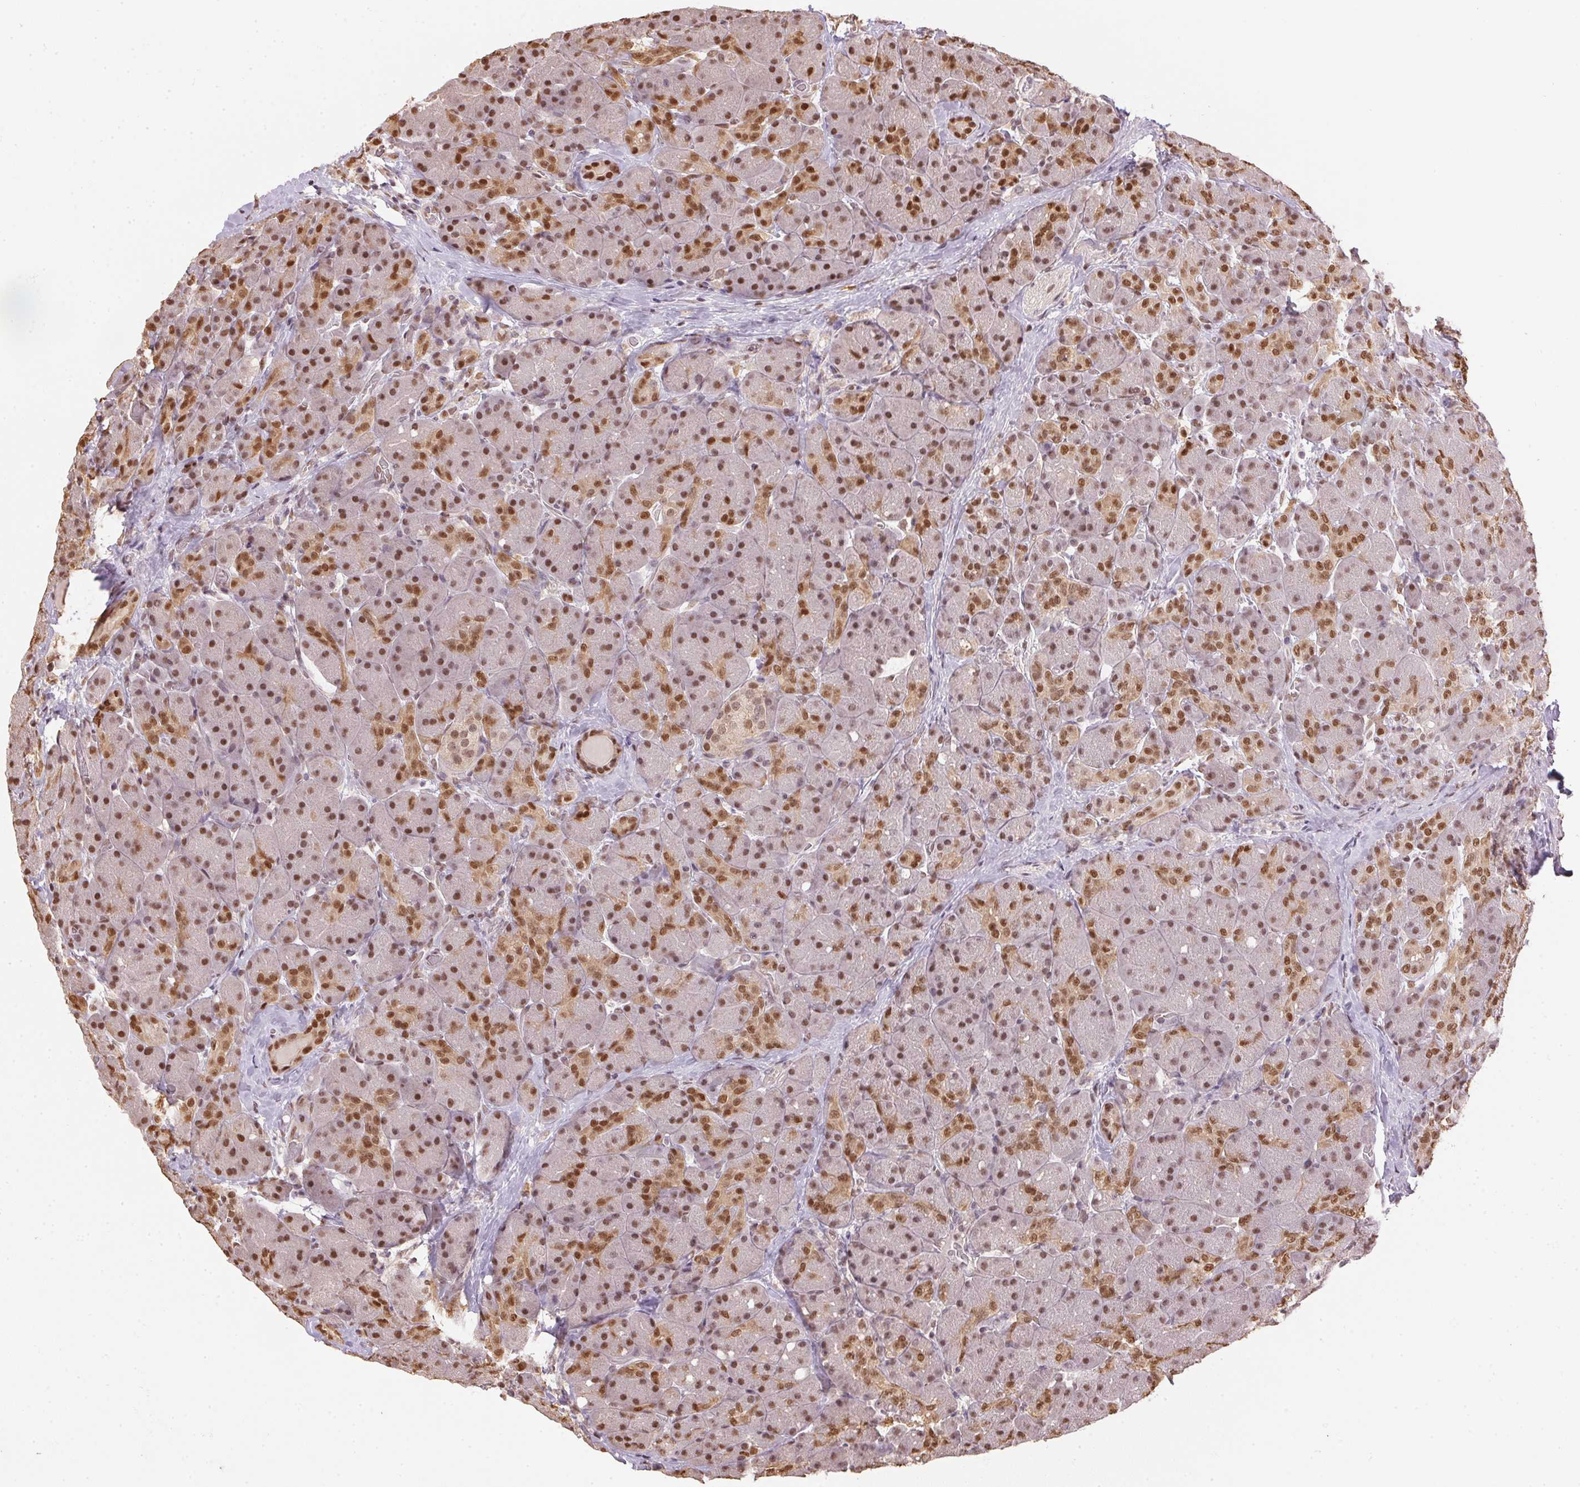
{"staining": {"intensity": "moderate", "quantity": ">75%", "location": "nuclear"}, "tissue": "pancreas", "cell_type": "Exocrine glandular cells", "image_type": "normal", "snomed": [{"axis": "morphology", "description": "Normal tissue, NOS"}, {"axis": "topography", "description": "Pancreas"}], "caption": "Moderate nuclear protein staining is identified in about >75% of exocrine glandular cells in pancreas. The protein is shown in brown color, while the nuclei are stained blue.", "gene": "TPI1", "patient": {"sex": "male", "age": 55}}